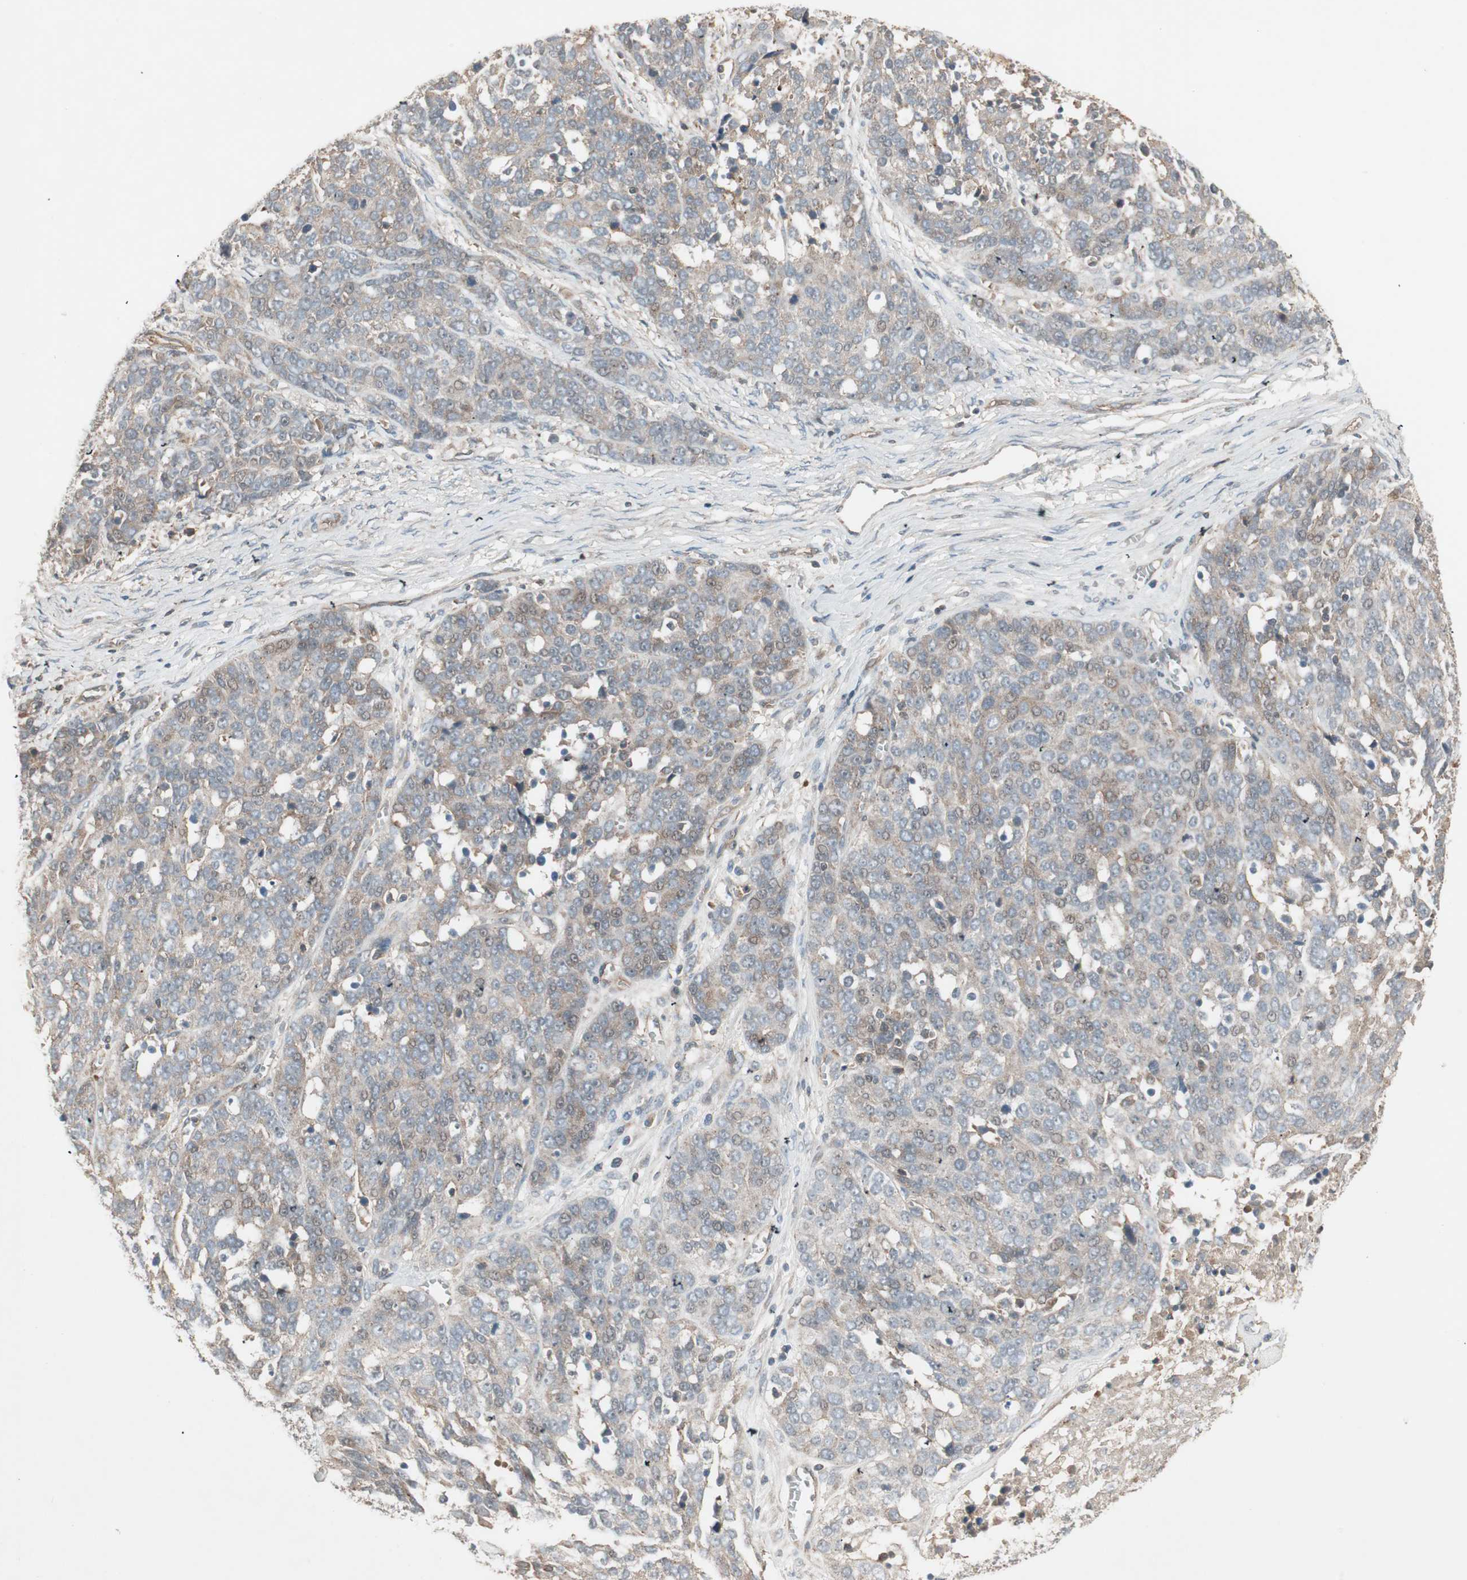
{"staining": {"intensity": "weak", "quantity": "25%-75%", "location": "cytoplasmic/membranous"}, "tissue": "ovarian cancer", "cell_type": "Tumor cells", "image_type": "cancer", "snomed": [{"axis": "morphology", "description": "Cystadenocarcinoma, serous, NOS"}, {"axis": "topography", "description": "Ovary"}], "caption": "Brown immunohistochemical staining in human ovarian cancer displays weak cytoplasmic/membranous positivity in about 25%-75% of tumor cells.", "gene": "TFPI", "patient": {"sex": "female", "age": 44}}